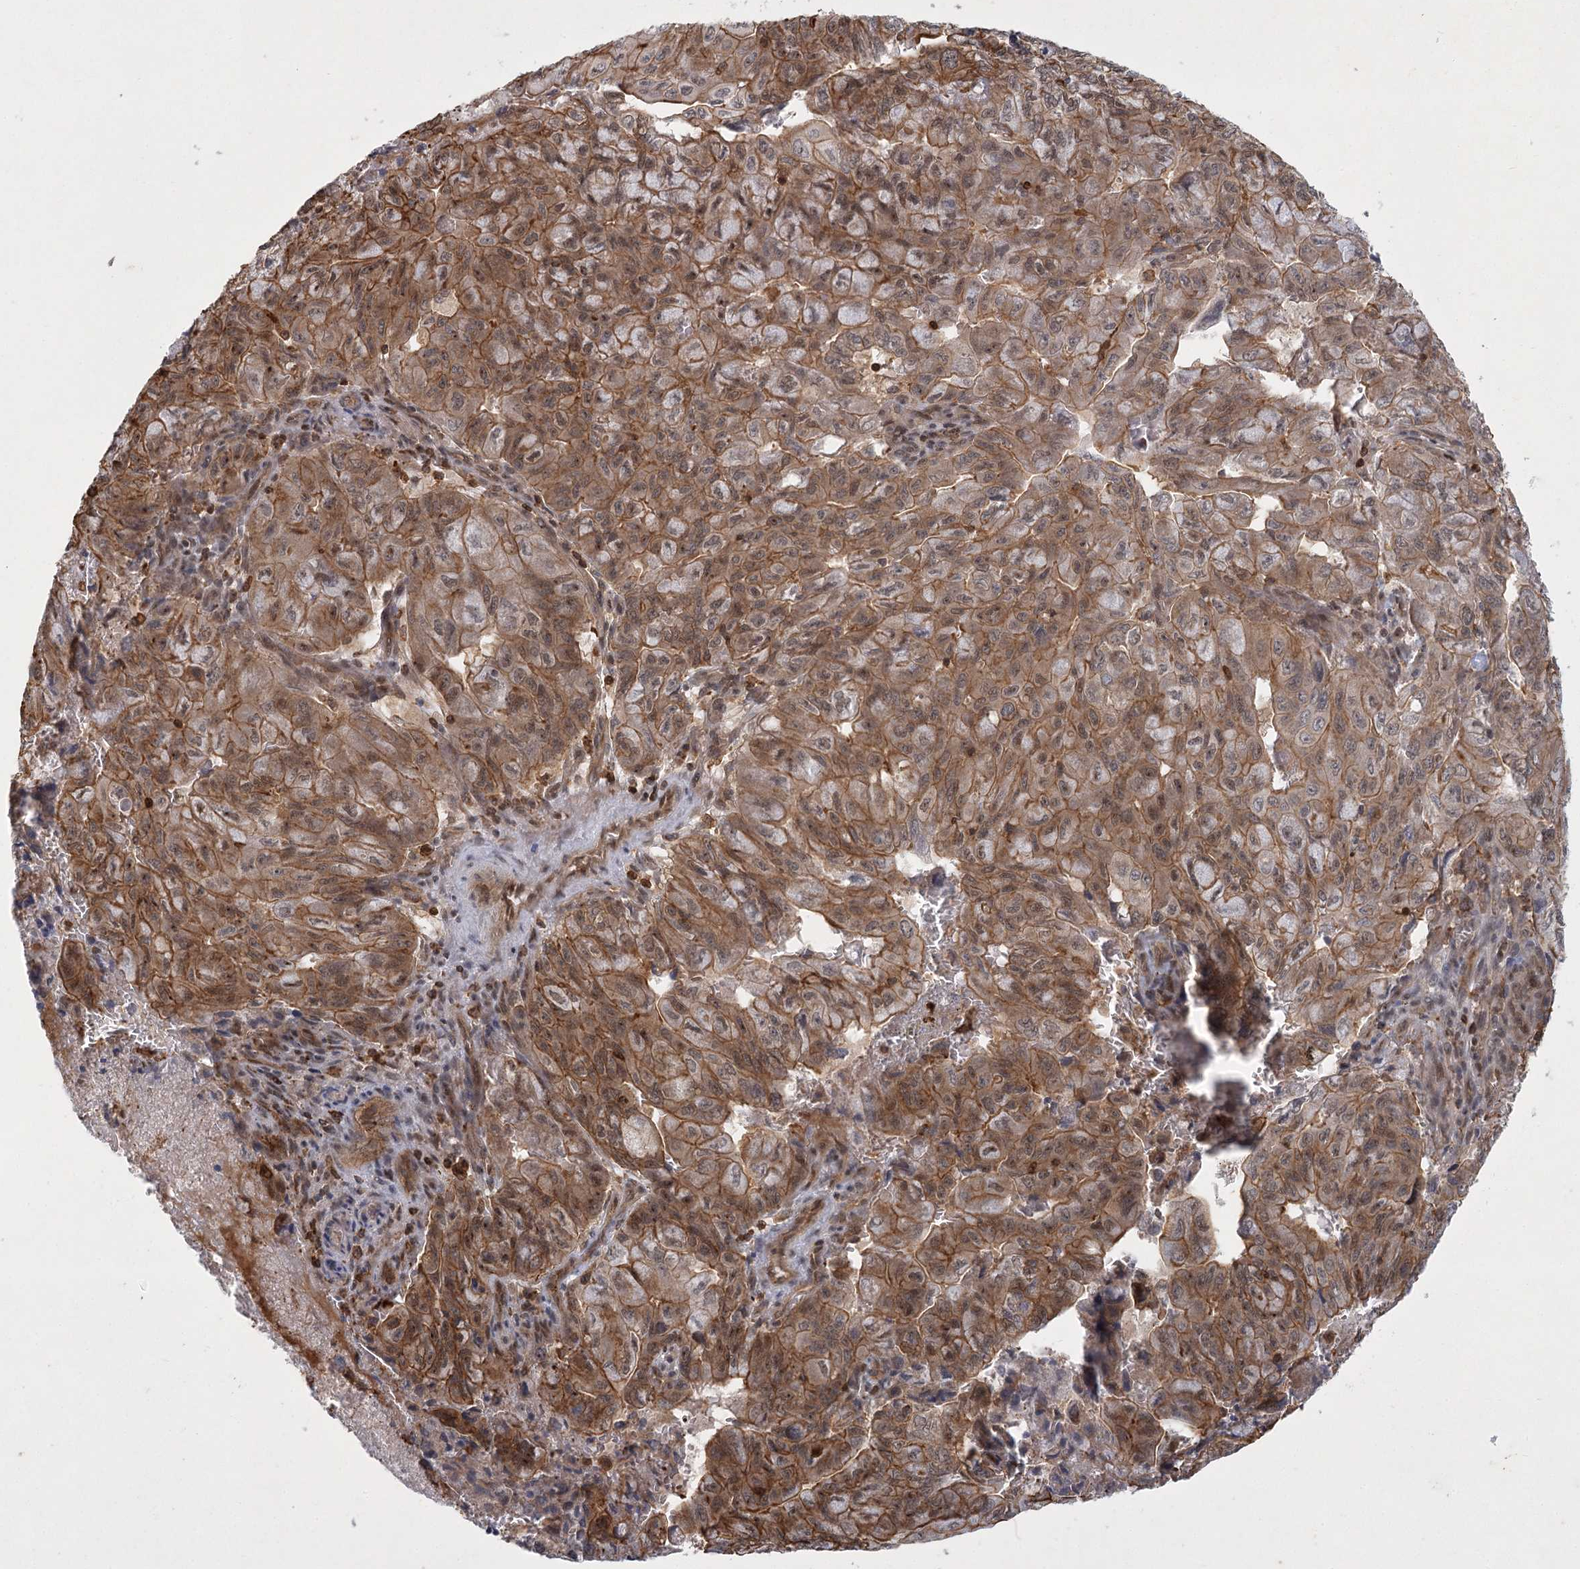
{"staining": {"intensity": "moderate", "quantity": ">75%", "location": "cytoplasmic/membranous"}, "tissue": "pancreatic cancer", "cell_type": "Tumor cells", "image_type": "cancer", "snomed": [{"axis": "morphology", "description": "Adenocarcinoma, NOS"}, {"axis": "topography", "description": "Pancreas"}], "caption": "Pancreatic adenocarcinoma stained for a protein demonstrates moderate cytoplasmic/membranous positivity in tumor cells.", "gene": "MEPE", "patient": {"sex": "male", "age": 51}}